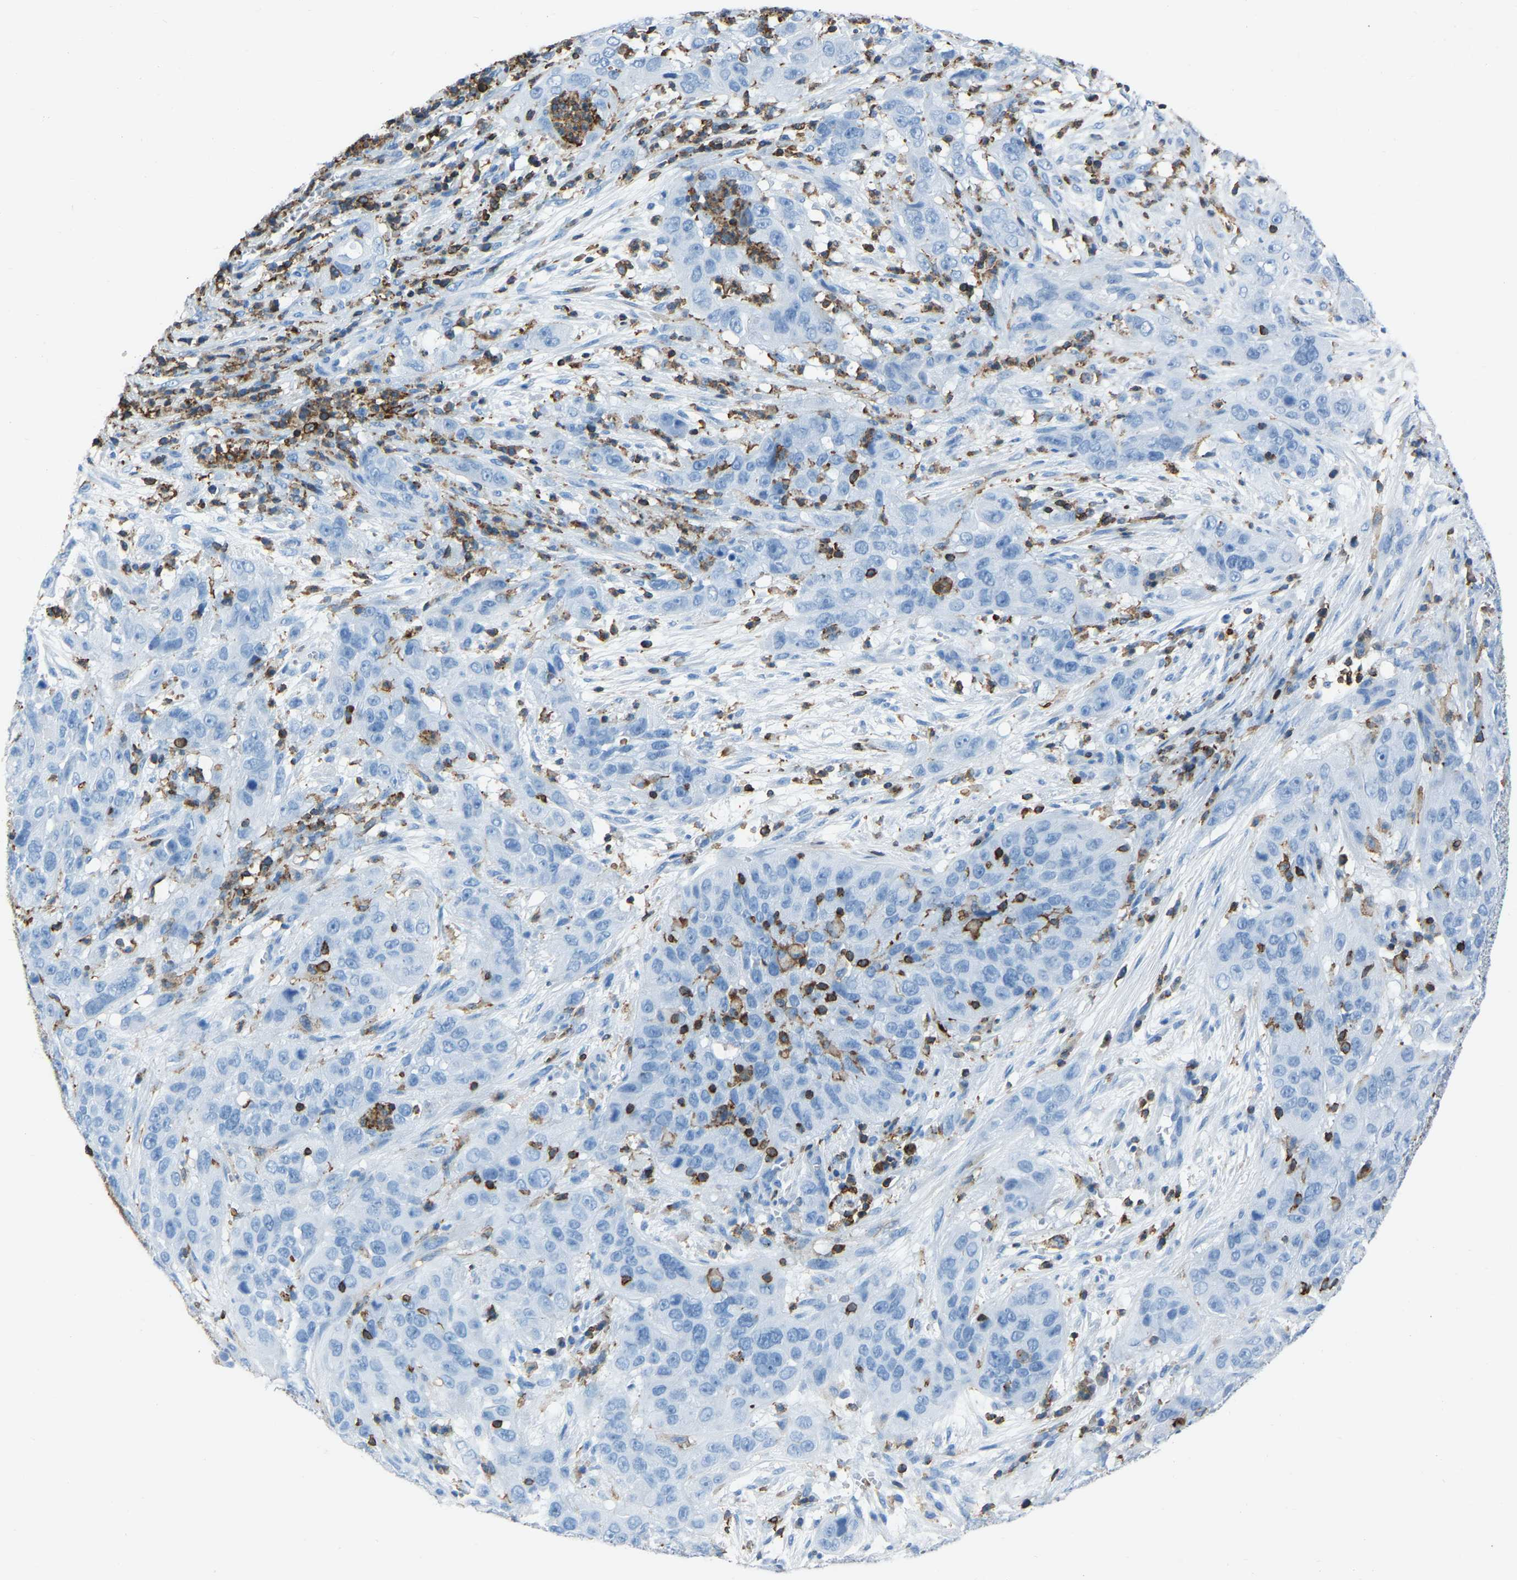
{"staining": {"intensity": "negative", "quantity": "none", "location": "none"}, "tissue": "cervical cancer", "cell_type": "Tumor cells", "image_type": "cancer", "snomed": [{"axis": "morphology", "description": "Squamous cell carcinoma, NOS"}, {"axis": "topography", "description": "Cervix"}], "caption": "Tumor cells show no significant protein staining in cervical squamous cell carcinoma.", "gene": "LSP1", "patient": {"sex": "female", "age": 32}}